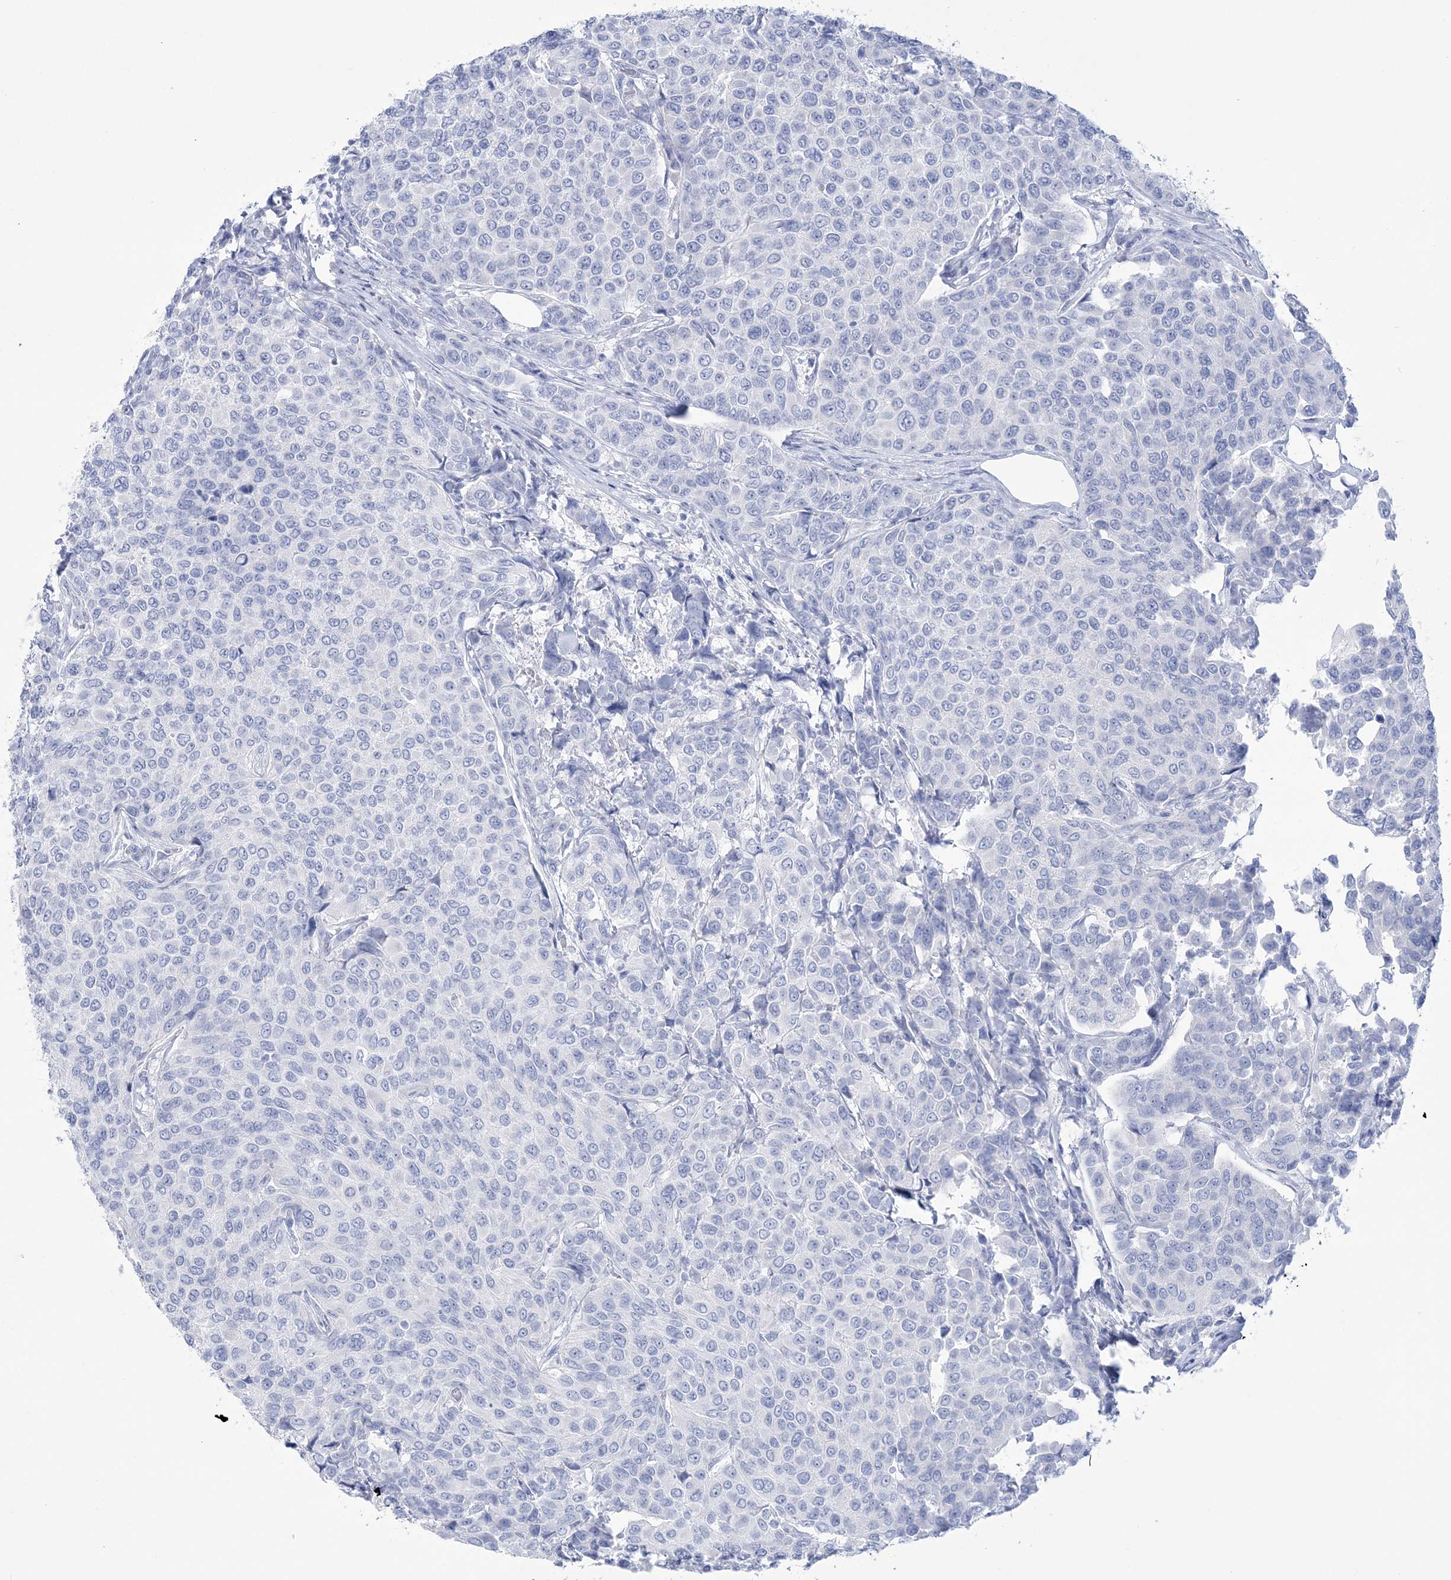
{"staining": {"intensity": "negative", "quantity": "none", "location": "none"}, "tissue": "breast cancer", "cell_type": "Tumor cells", "image_type": "cancer", "snomed": [{"axis": "morphology", "description": "Duct carcinoma"}, {"axis": "topography", "description": "Breast"}], "caption": "Tumor cells show no significant protein expression in infiltrating ductal carcinoma (breast).", "gene": "RBP2", "patient": {"sex": "female", "age": 55}}